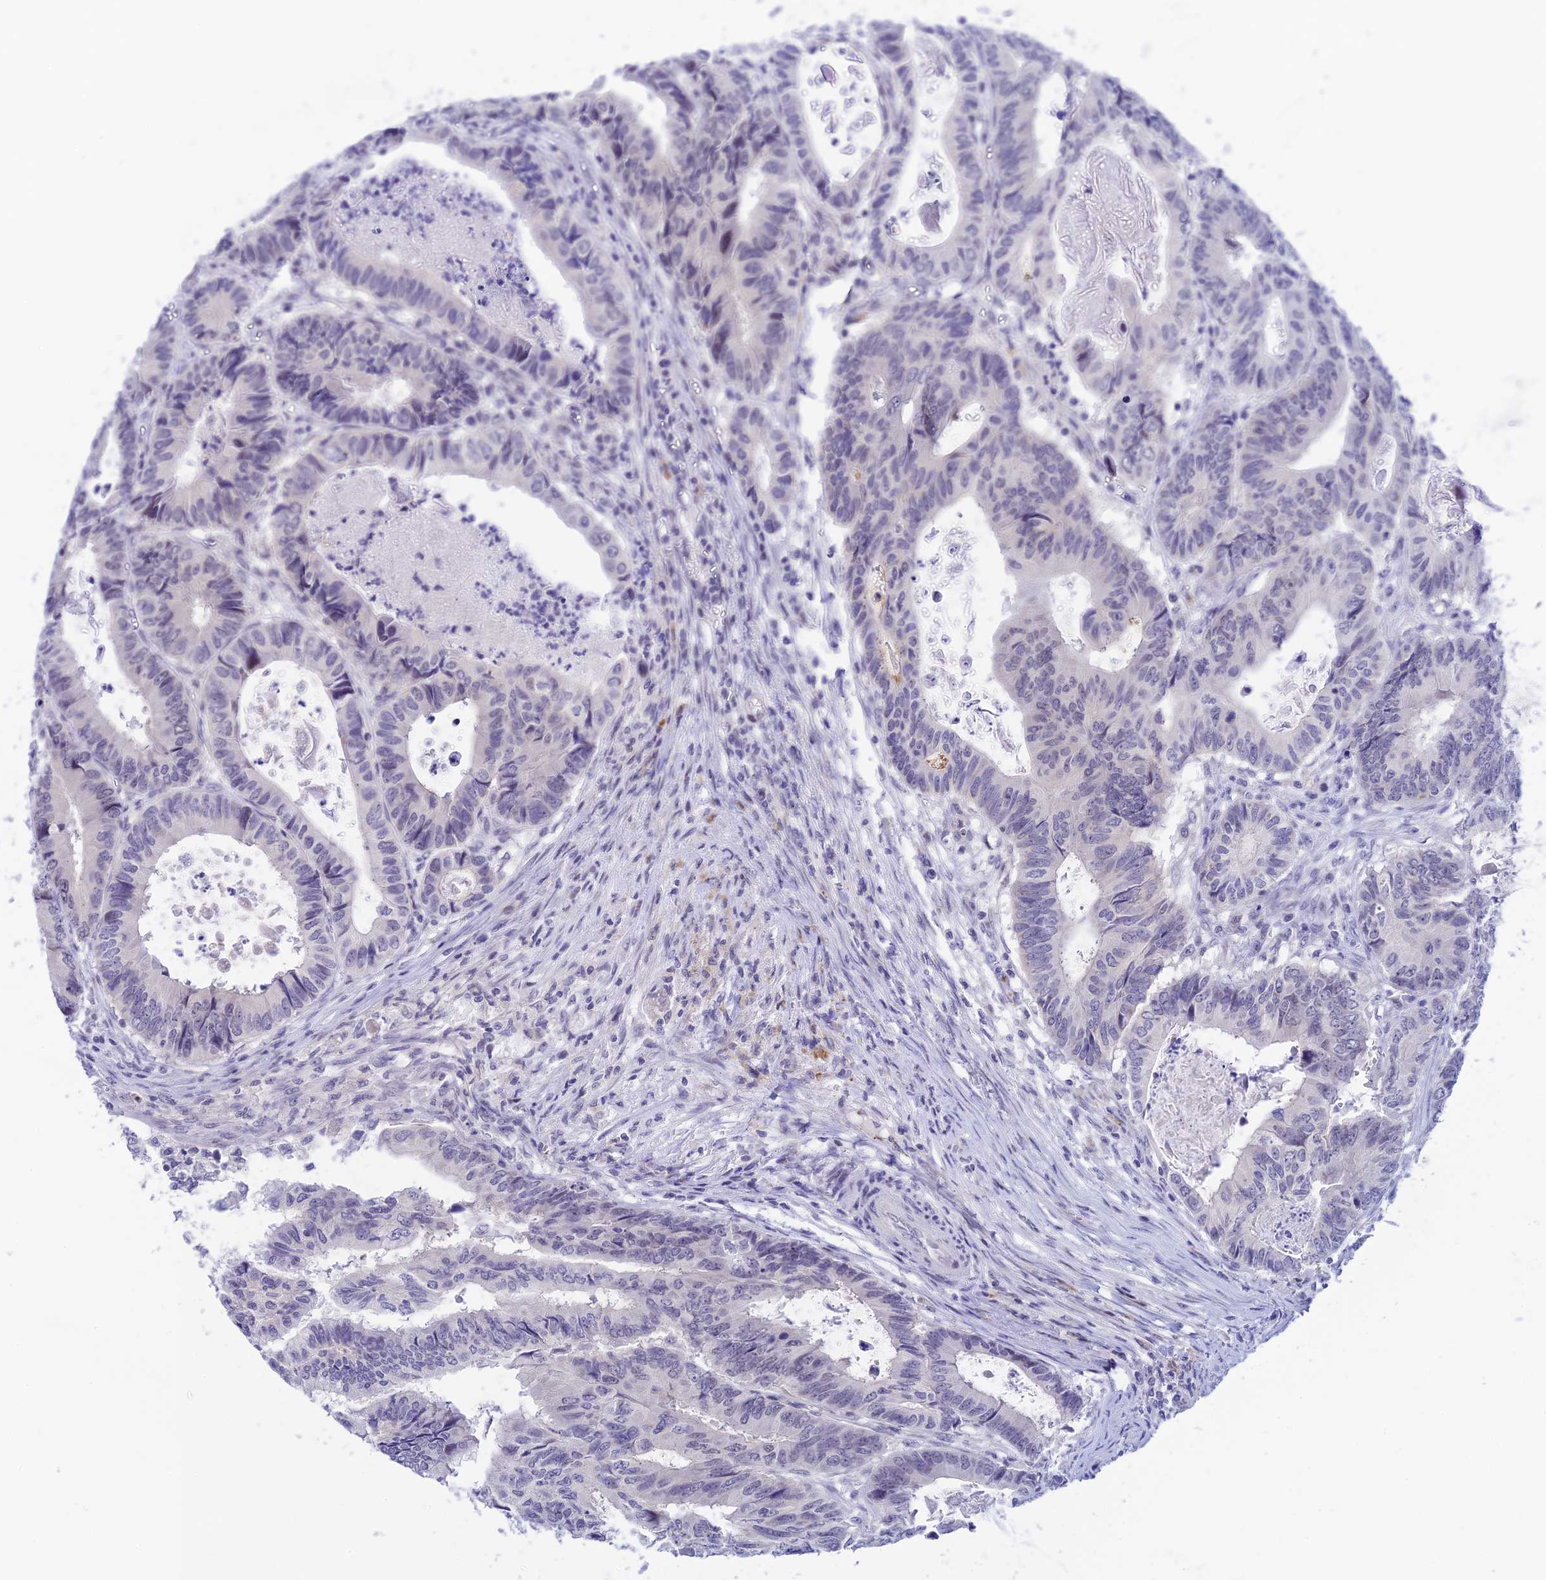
{"staining": {"intensity": "negative", "quantity": "none", "location": "none"}, "tissue": "colorectal cancer", "cell_type": "Tumor cells", "image_type": "cancer", "snomed": [{"axis": "morphology", "description": "Adenocarcinoma, NOS"}, {"axis": "topography", "description": "Colon"}], "caption": "DAB (3,3'-diaminobenzidine) immunohistochemical staining of human colorectal cancer (adenocarcinoma) reveals no significant staining in tumor cells.", "gene": "RASGEF1B", "patient": {"sex": "male", "age": 85}}